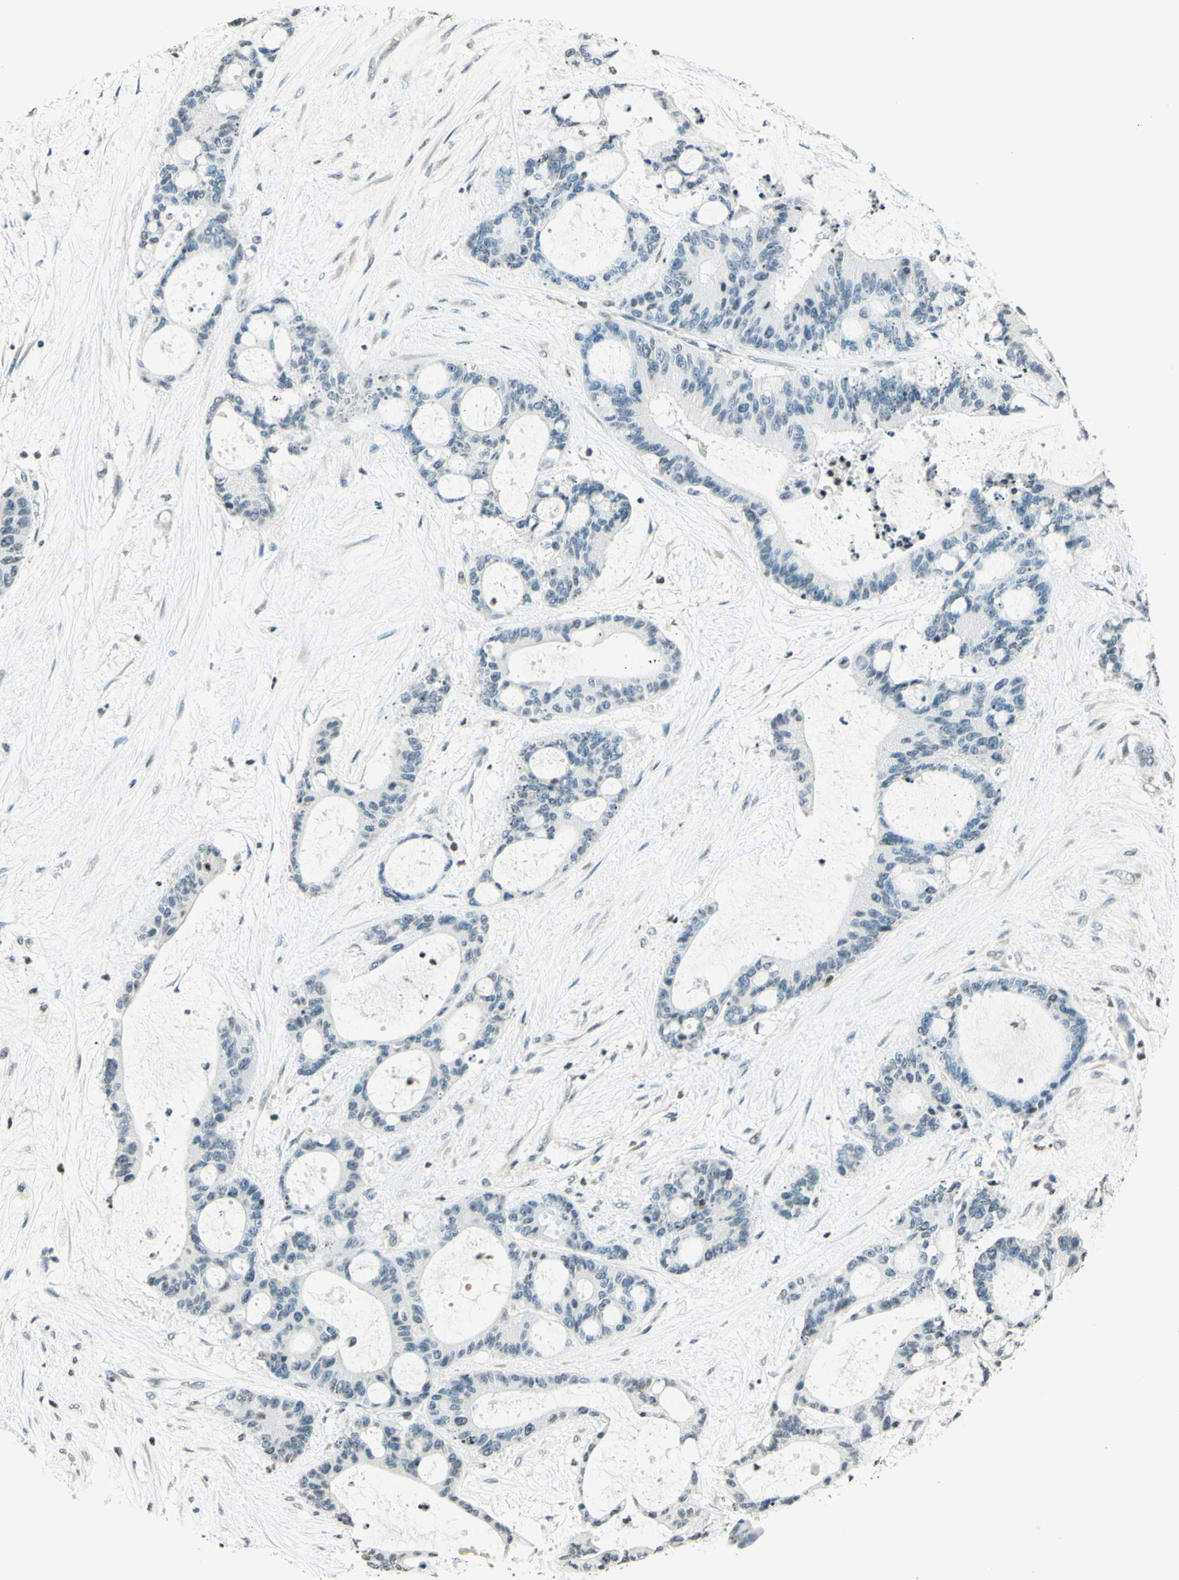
{"staining": {"intensity": "negative", "quantity": "none", "location": "none"}, "tissue": "liver cancer", "cell_type": "Tumor cells", "image_type": "cancer", "snomed": [{"axis": "morphology", "description": "Cholangiocarcinoma"}, {"axis": "topography", "description": "Liver"}], "caption": "Liver cancer was stained to show a protein in brown. There is no significant expression in tumor cells. (Brightfield microscopy of DAB immunohistochemistry (IHC) at high magnification).", "gene": "WIPF1", "patient": {"sex": "female", "age": 73}}